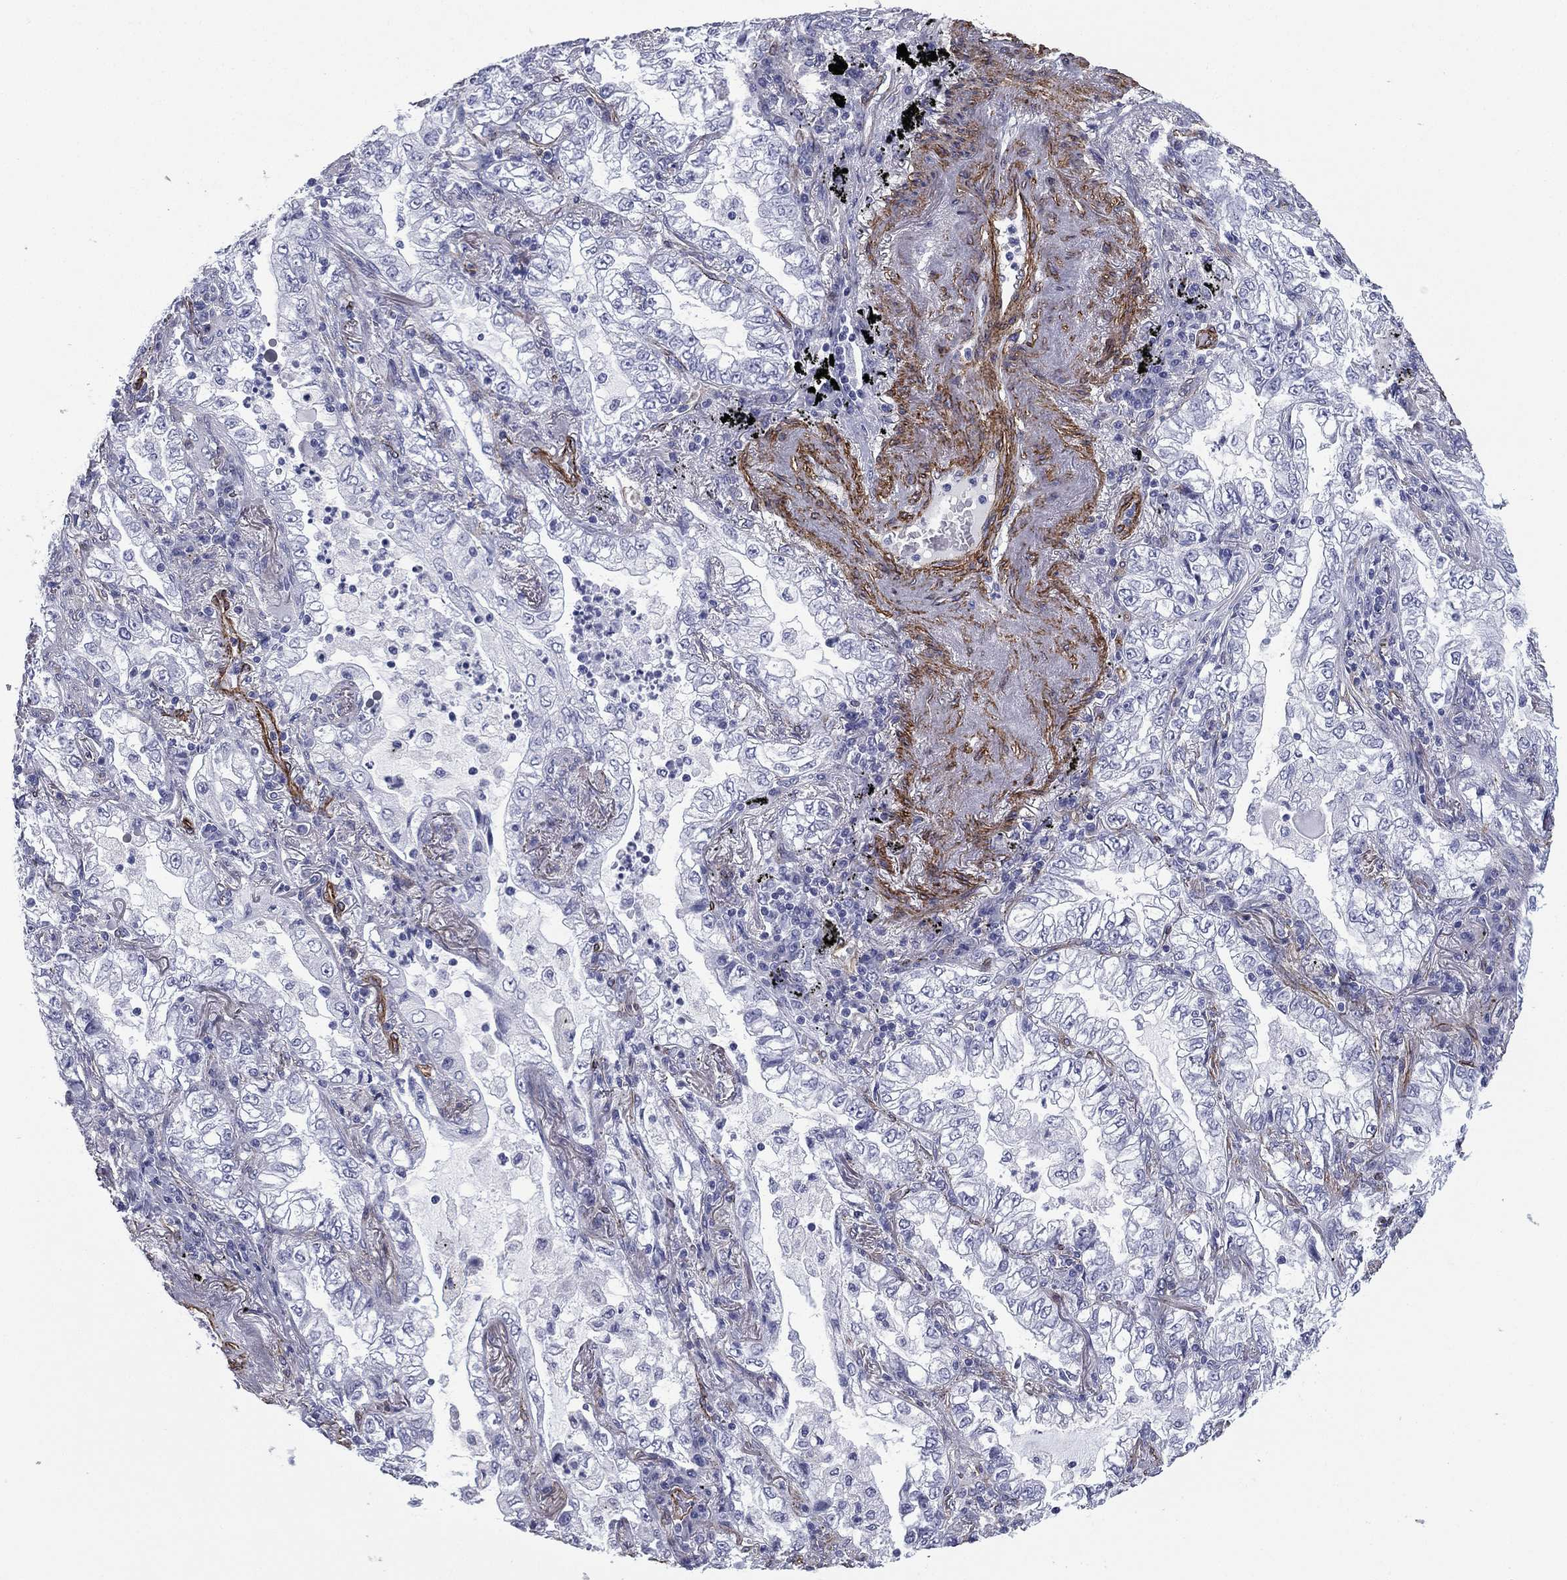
{"staining": {"intensity": "negative", "quantity": "none", "location": "none"}, "tissue": "lung cancer", "cell_type": "Tumor cells", "image_type": "cancer", "snomed": [{"axis": "morphology", "description": "Adenocarcinoma, NOS"}, {"axis": "topography", "description": "Lung"}], "caption": "The image shows no staining of tumor cells in adenocarcinoma (lung).", "gene": "CAVIN3", "patient": {"sex": "female", "age": 73}}